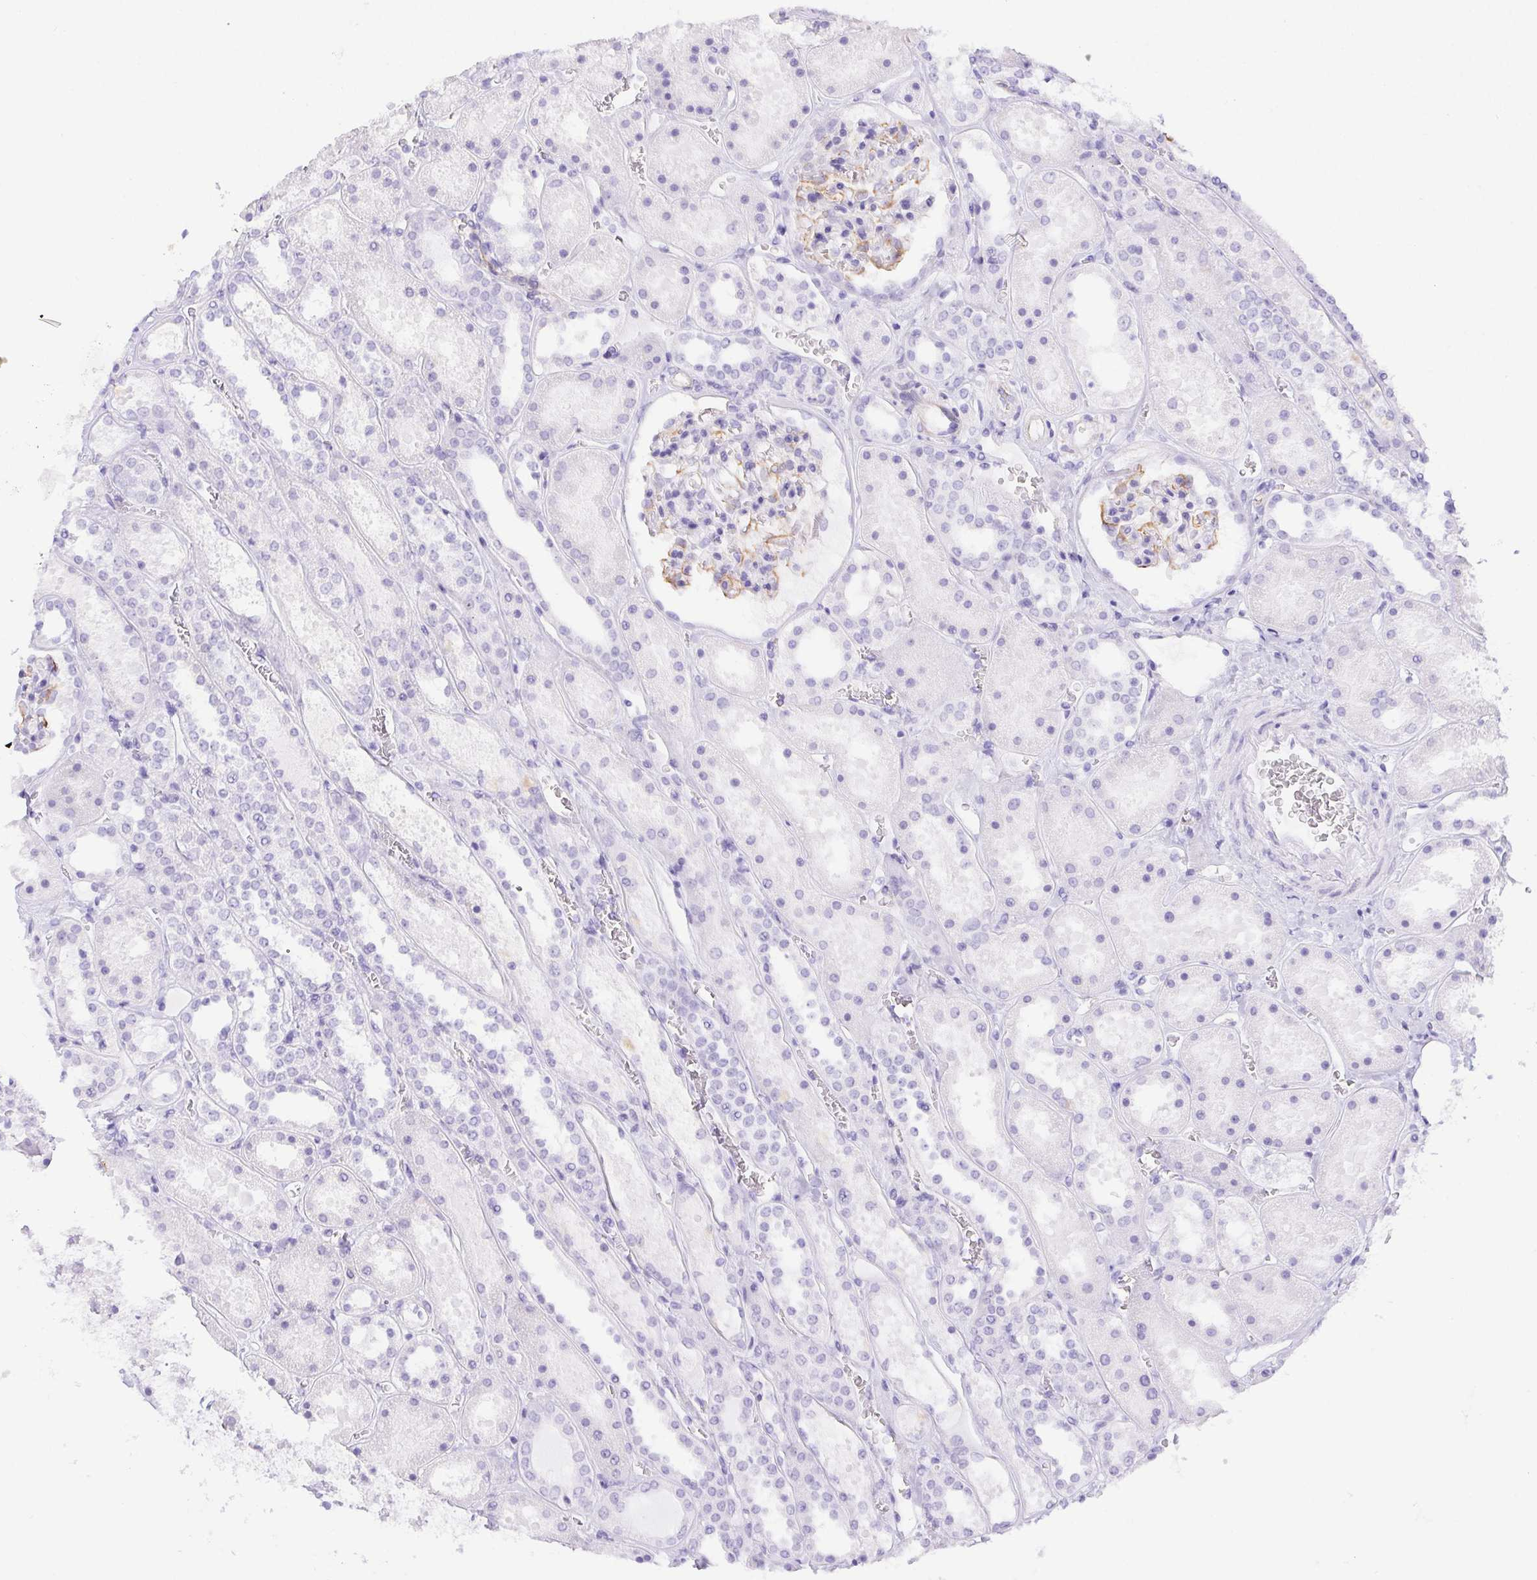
{"staining": {"intensity": "moderate", "quantity": "<25%", "location": "cytoplasmic/membranous"}, "tissue": "kidney", "cell_type": "Cells in glomeruli", "image_type": "normal", "snomed": [{"axis": "morphology", "description": "Normal tissue, NOS"}, {"axis": "topography", "description": "Kidney"}], "caption": "Immunohistochemistry (DAB (3,3'-diaminobenzidine)) staining of unremarkable human kidney reveals moderate cytoplasmic/membranous protein expression in approximately <25% of cells in glomeruli.", "gene": "ERP27", "patient": {"sex": "female", "age": 41}}